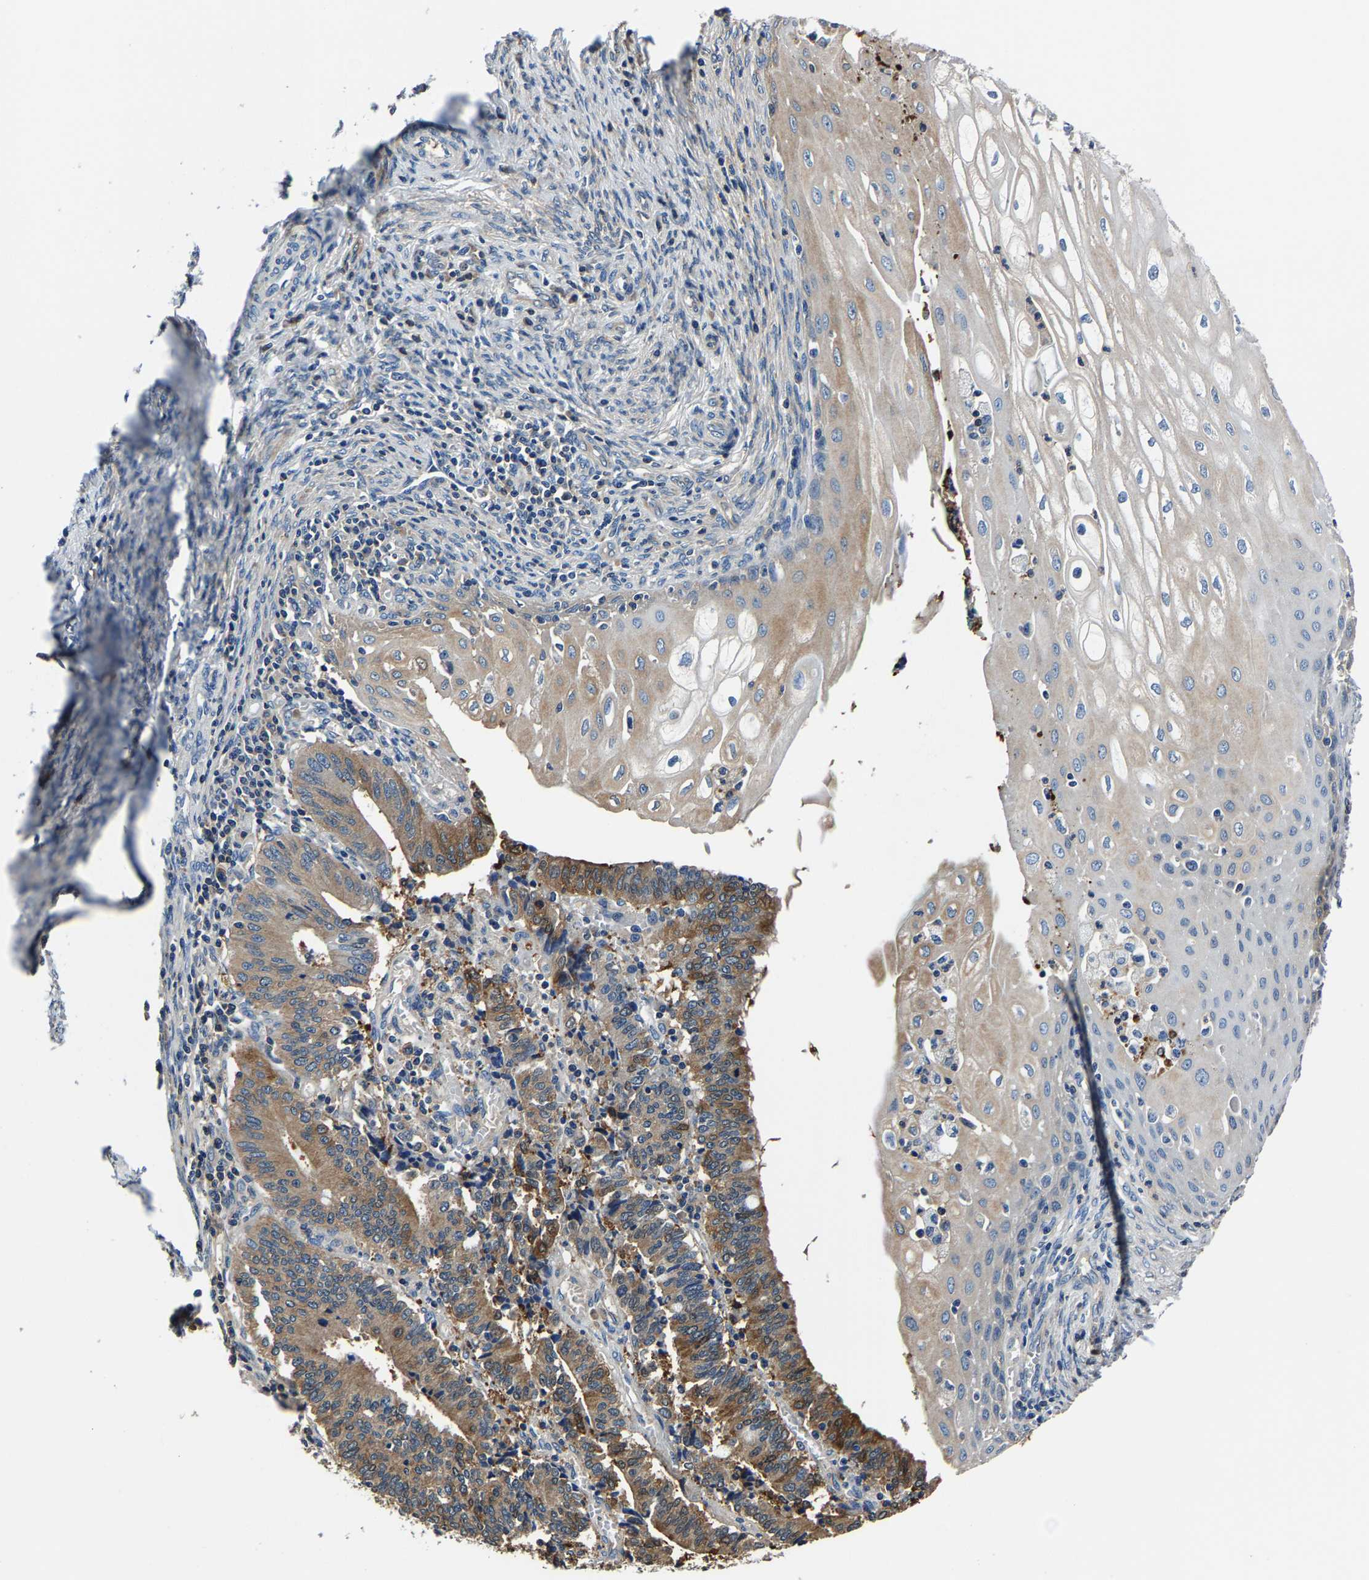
{"staining": {"intensity": "moderate", "quantity": ">75%", "location": "cytoplasmic/membranous"}, "tissue": "cervical cancer", "cell_type": "Tumor cells", "image_type": "cancer", "snomed": [{"axis": "morphology", "description": "Adenocarcinoma, NOS"}, {"axis": "topography", "description": "Cervix"}], "caption": "Immunohistochemistry (IHC) staining of cervical adenocarcinoma, which displays medium levels of moderate cytoplasmic/membranous expression in about >75% of tumor cells indicating moderate cytoplasmic/membranous protein positivity. The staining was performed using DAB (brown) for protein detection and nuclei were counterstained in hematoxylin (blue).", "gene": "ALDOB", "patient": {"sex": "female", "age": 44}}